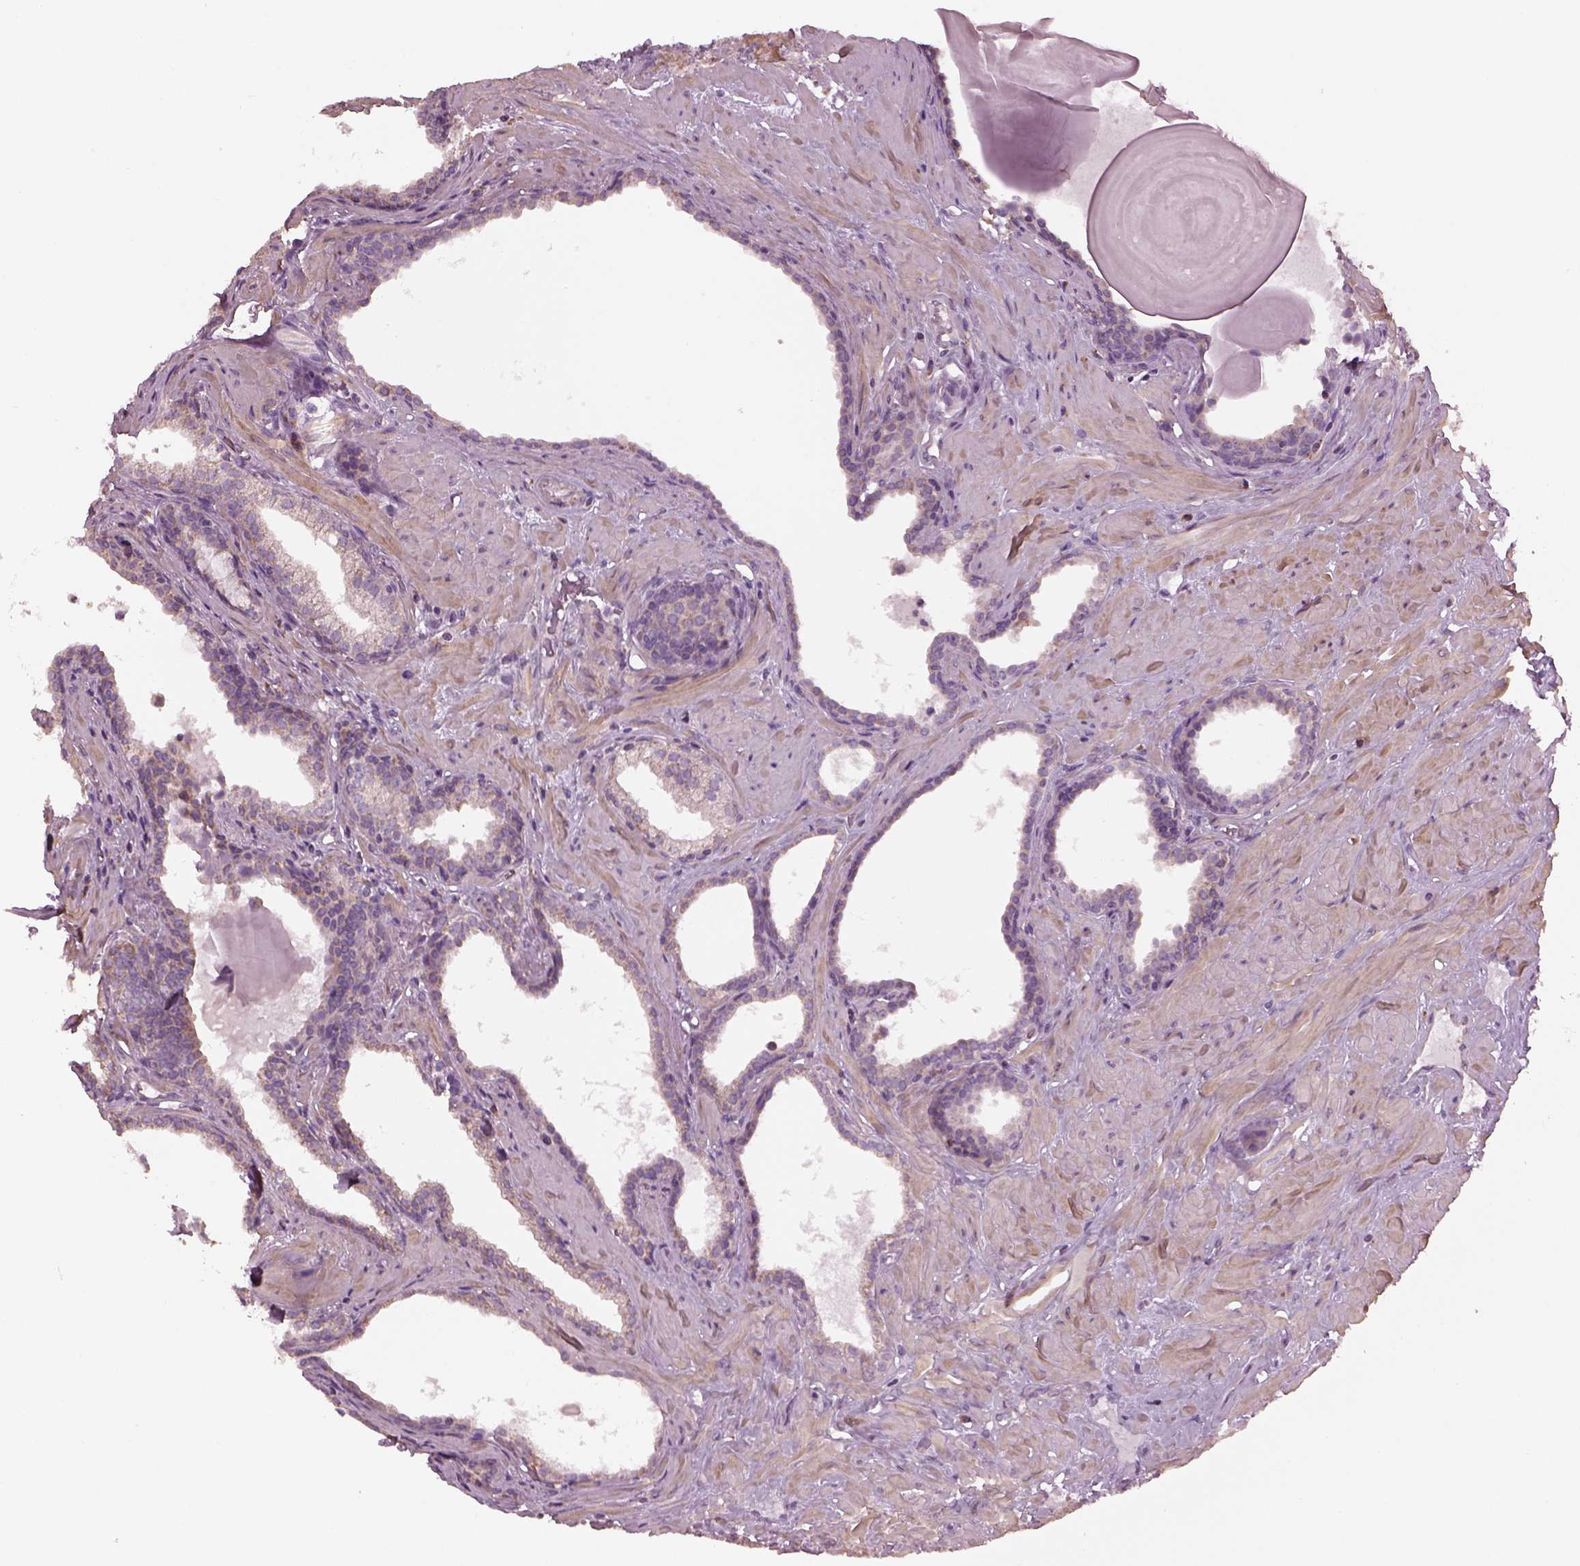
{"staining": {"intensity": "weak", "quantity": ">75%", "location": "cytoplasmic/membranous"}, "tissue": "prostate", "cell_type": "Glandular cells", "image_type": "normal", "snomed": [{"axis": "morphology", "description": "Normal tissue, NOS"}, {"axis": "topography", "description": "Prostate"}], "caption": "Glandular cells exhibit low levels of weak cytoplasmic/membranous positivity in about >75% of cells in normal prostate. (Brightfield microscopy of DAB IHC at high magnification).", "gene": "SPATA7", "patient": {"sex": "male", "age": 48}}